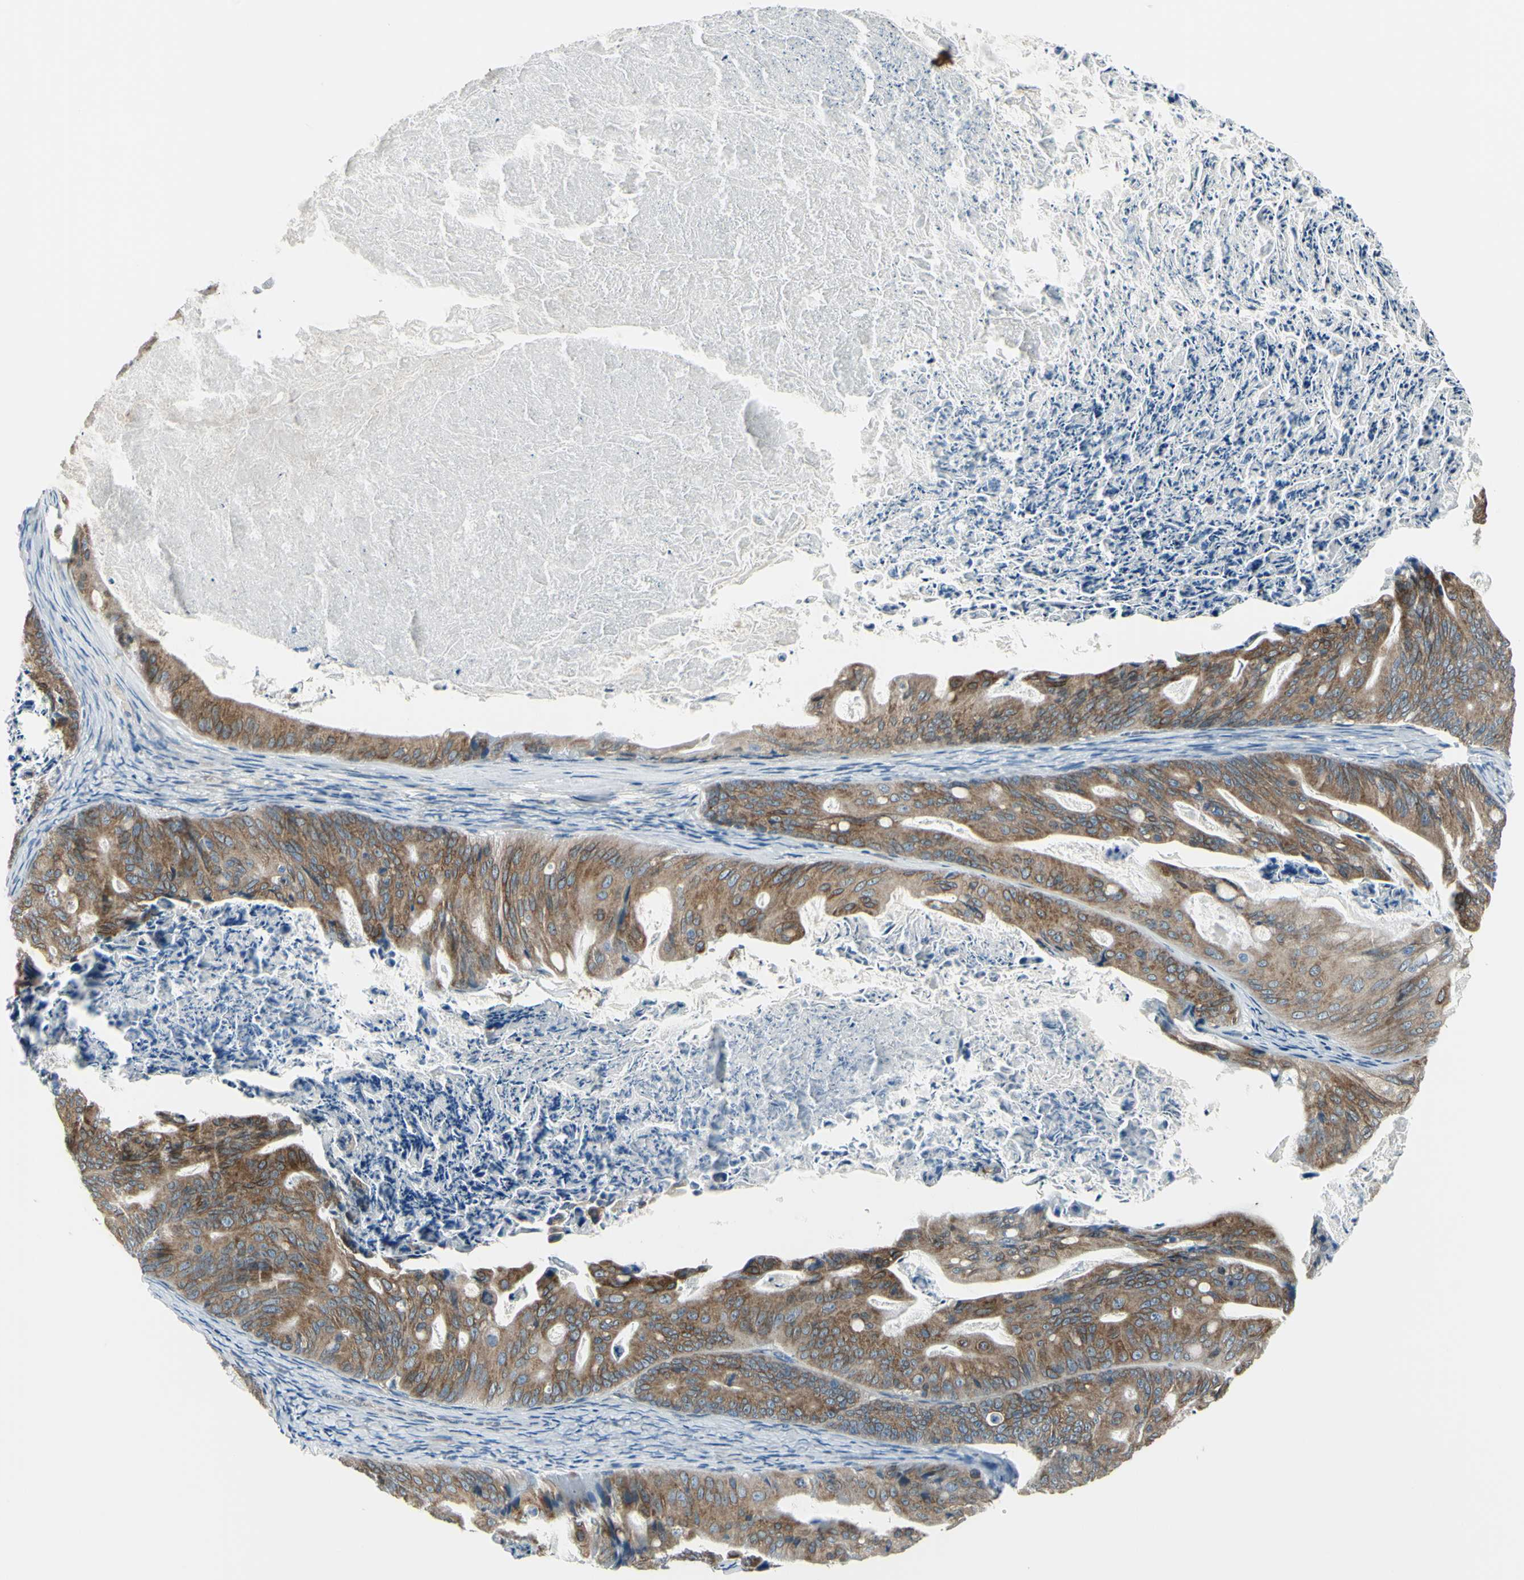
{"staining": {"intensity": "moderate", "quantity": ">75%", "location": "cytoplasmic/membranous"}, "tissue": "ovarian cancer", "cell_type": "Tumor cells", "image_type": "cancer", "snomed": [{"axis": "morphology", "description": "Cystadenocarcinoma, mucinous, NOS"}, {"axis": "topography", "description": "Ovary"}], "caption": "A brown stain shows moderate cytoplasmic/membranous positivity of a protein in human ovarian cancer tumor cells. Using DAB (brown) and hematoxylin (blue) stains, captured at high magnification using brightfield microscopy.", "gene": "SELENOS", "patient": {"sex": "female", "age": 37}}